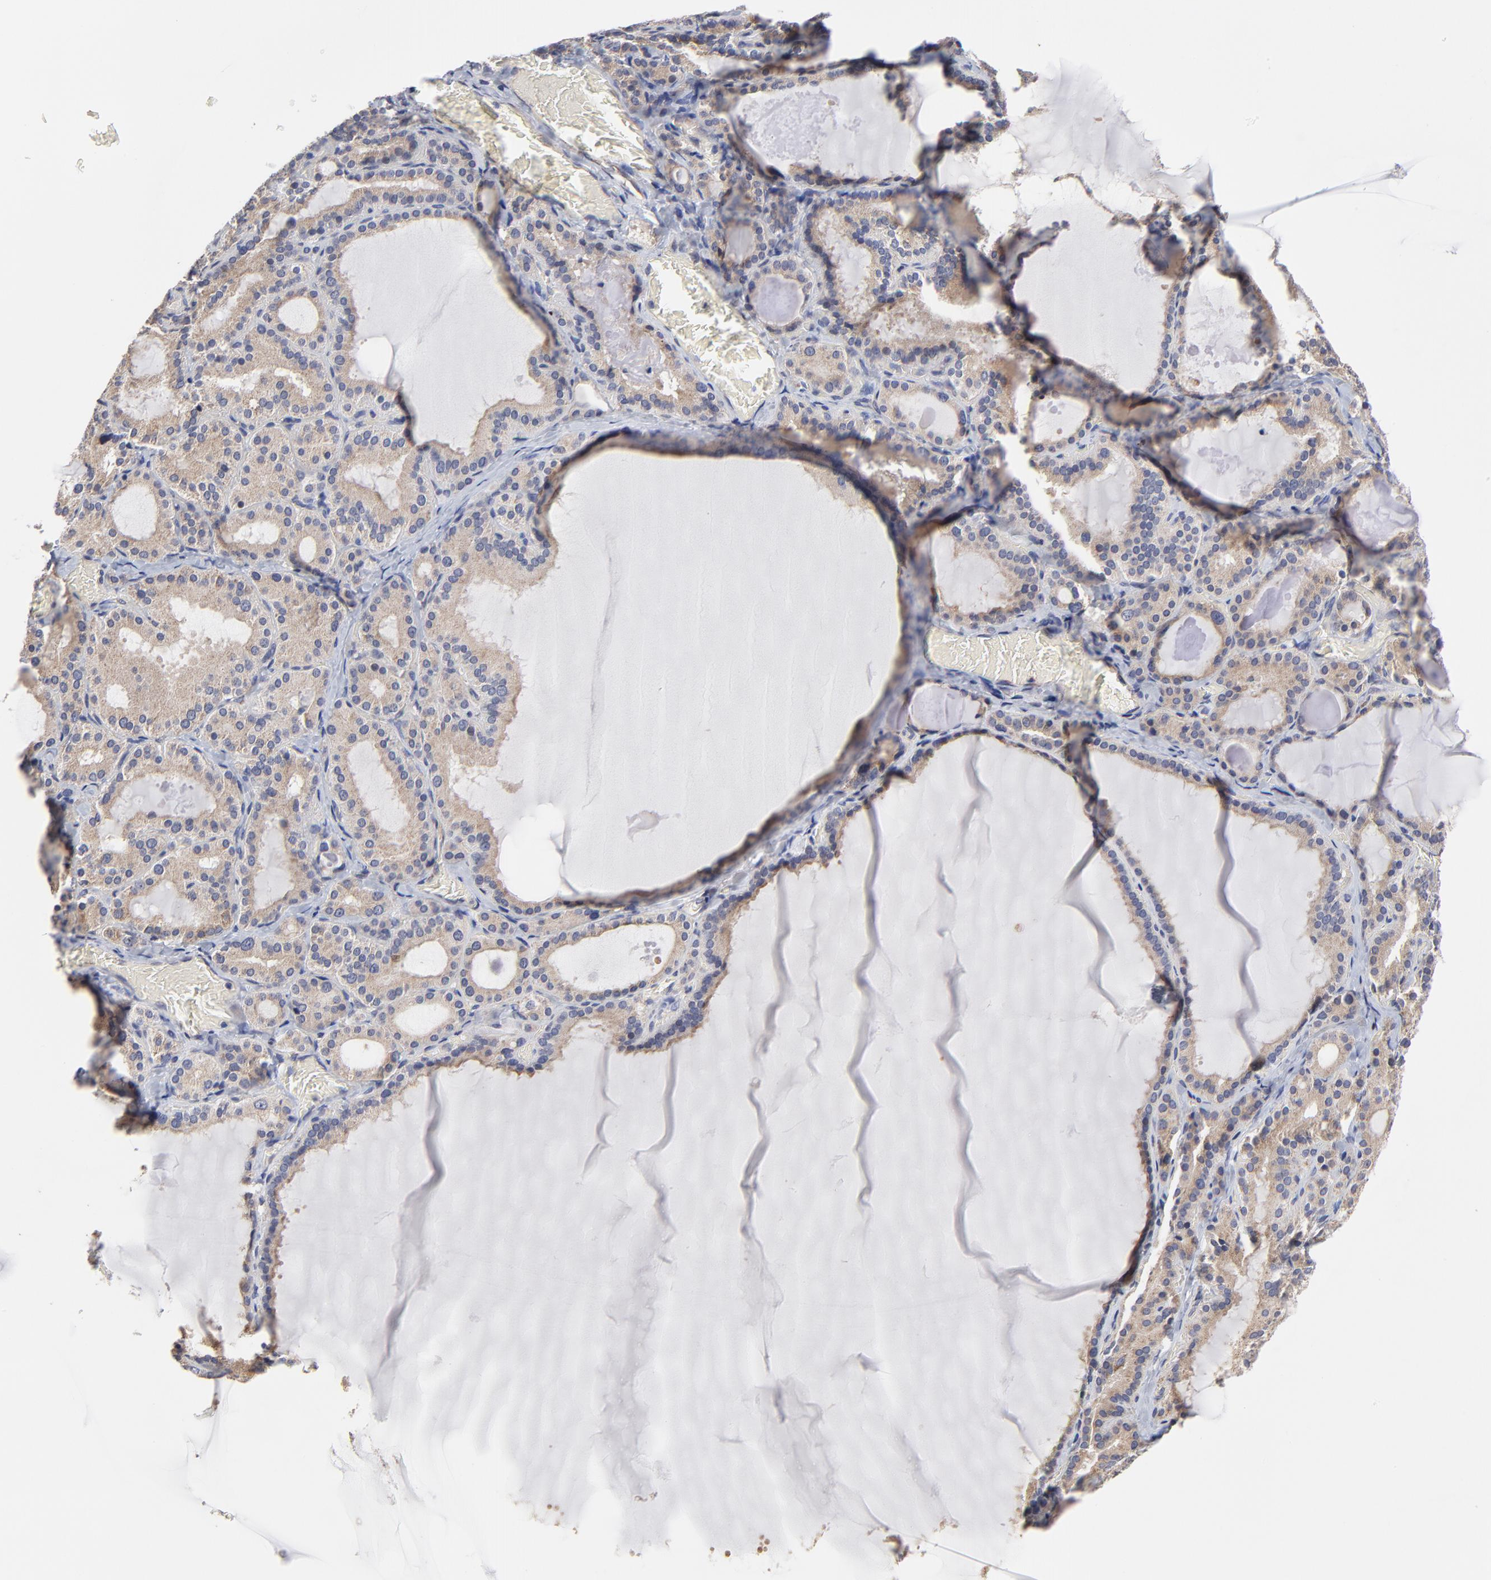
{"staining": {"intensity": "weak", "quantity": ">75%", "location": "cytoplasmic/membranous"}, "tissue": "thyroid gland", "cell_type": "Glandular cells", "image_type": "normal", "snomed": [{"axis": "morphology", "description": "Normal tissue, NOS"}, {"axis": "topography", "description": "Thyroid gland"}], "caption": "Immunohistochemistry histopathology image of benign thyroid gland: human thyroid gland stained using immunohistochemistry (IHC) exhibits low levels of weak protein expression localized specifically in the cytoplasmic/membranous of glandular cells, appearing as a cytoplasmic/membranous brown color.", "gene": "ZNF550", "patient": {"sex": "female", "age": 33}}